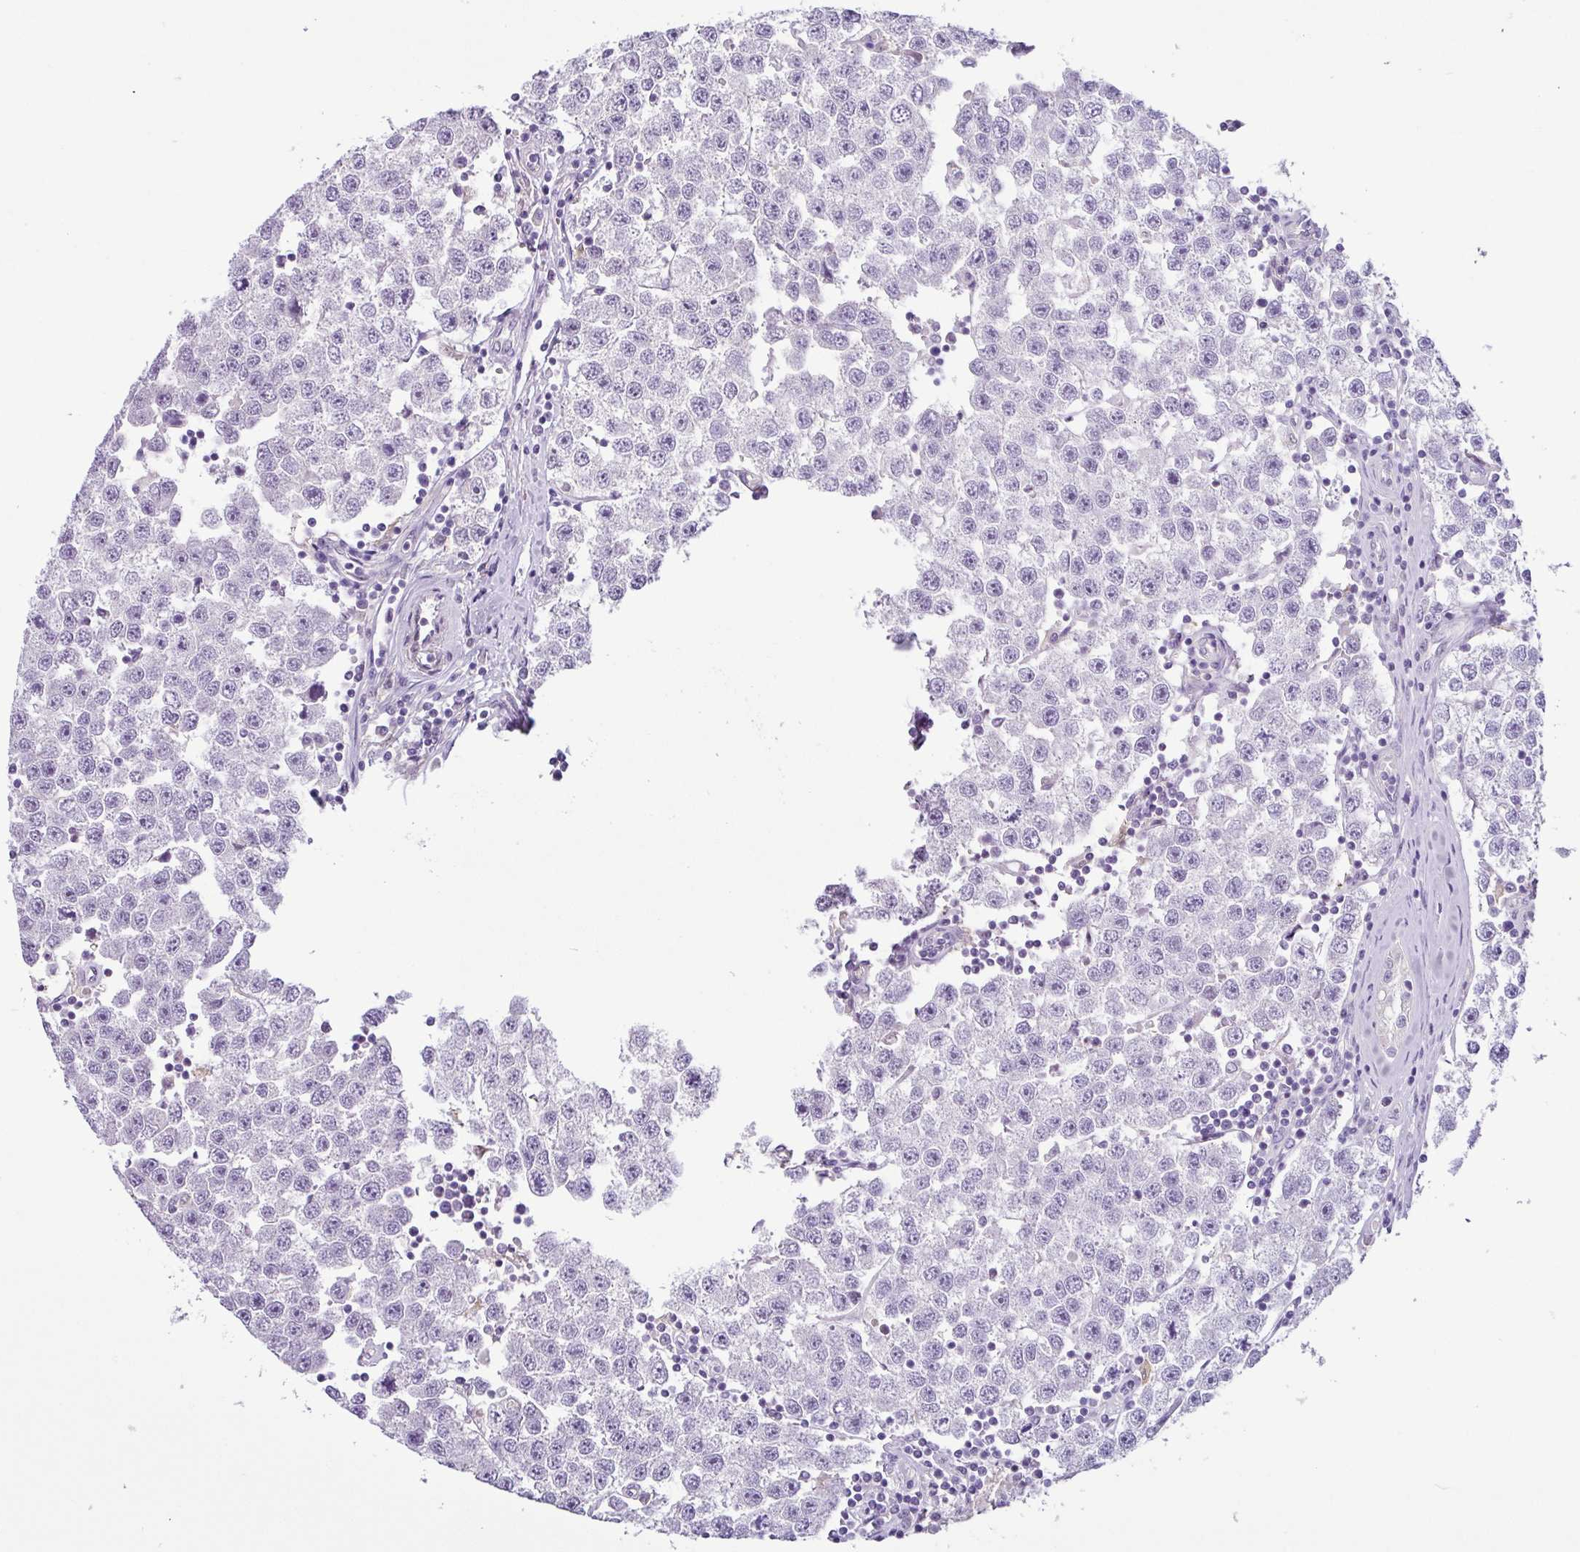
{"staining": {"intensity": "negative", "quantity": "none", "location": "none"}, "tissue": "testis cancer", "cell_type": "Tumor cells", "image_type": "cancer", "snomed": [{"axis": "morphology", "description": "Seminoma, NOS"}, {"axis": "topography", "description": "Testis"}], "caption": "IHC image of human seminoma (testis) stained for a protein (brown), which demonstrates no positivity in tumor cells.", "gene": "HMCN2", "patient": {"sex": "male", "age": 34}}